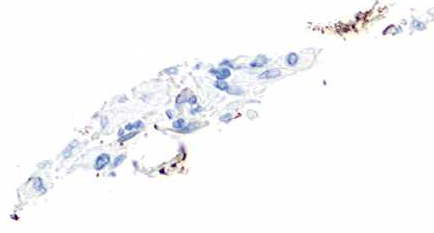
{"staining": {"intensity": "negative", "quantity": "none", "location": "none"}, "tissue": "cervical cancer", "cell_type": "Tumor cells", "image_type": "cancer", "snomed": [{"axis": "morphology", "description": "Squamous cell carcinoma, NOS"}, {"axis": "topography", "description": "Cervix"}], "caption": "This is an immunohistochemistry photomicrograph of cervical squamous cell carcinoma. There is no expression in tumor cells.", "gene": "ACTA1", "patient": {"sex": "female", "age": 41}}